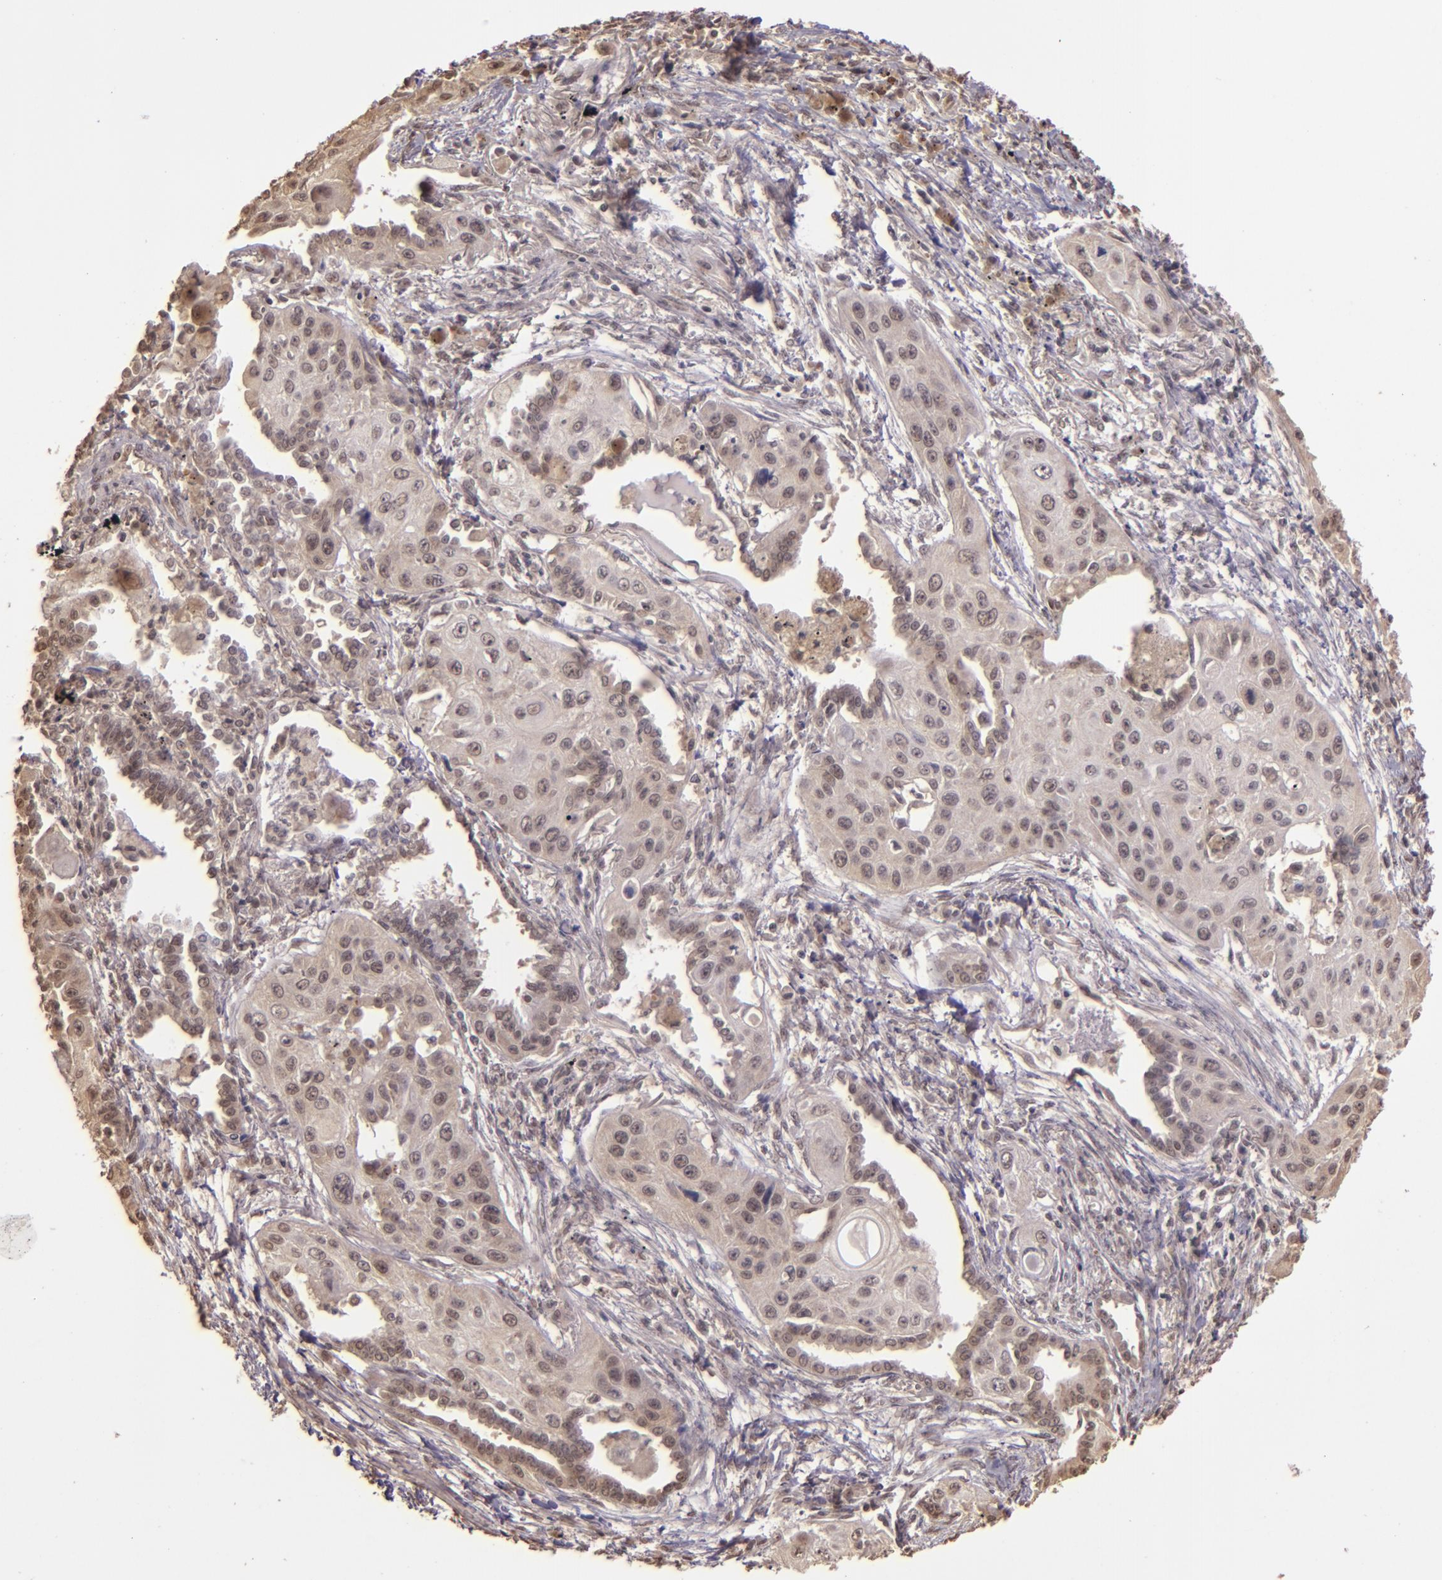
{"staining": {"intensity": "weak", "quantity": ">75%", "location": "cytoplasmic/membranous,nuclear"}, "tissue": "lung cancer", "cell_type": "Tumor cells", "image_type": "cancer", "snomed": [{"axis": "morphology", "description": "Squamous cell carcinoma, NOS"}, {"axis": "topography", "description": "Lung"}], "caption": "Lung cancer stained for a protein (brown) shows weak cytoplasmic/membranous and nuclear positive expression in about >75% of tumor cells.", "gene": "CUL1", "patient": {"sex": "male", "age": 71}}